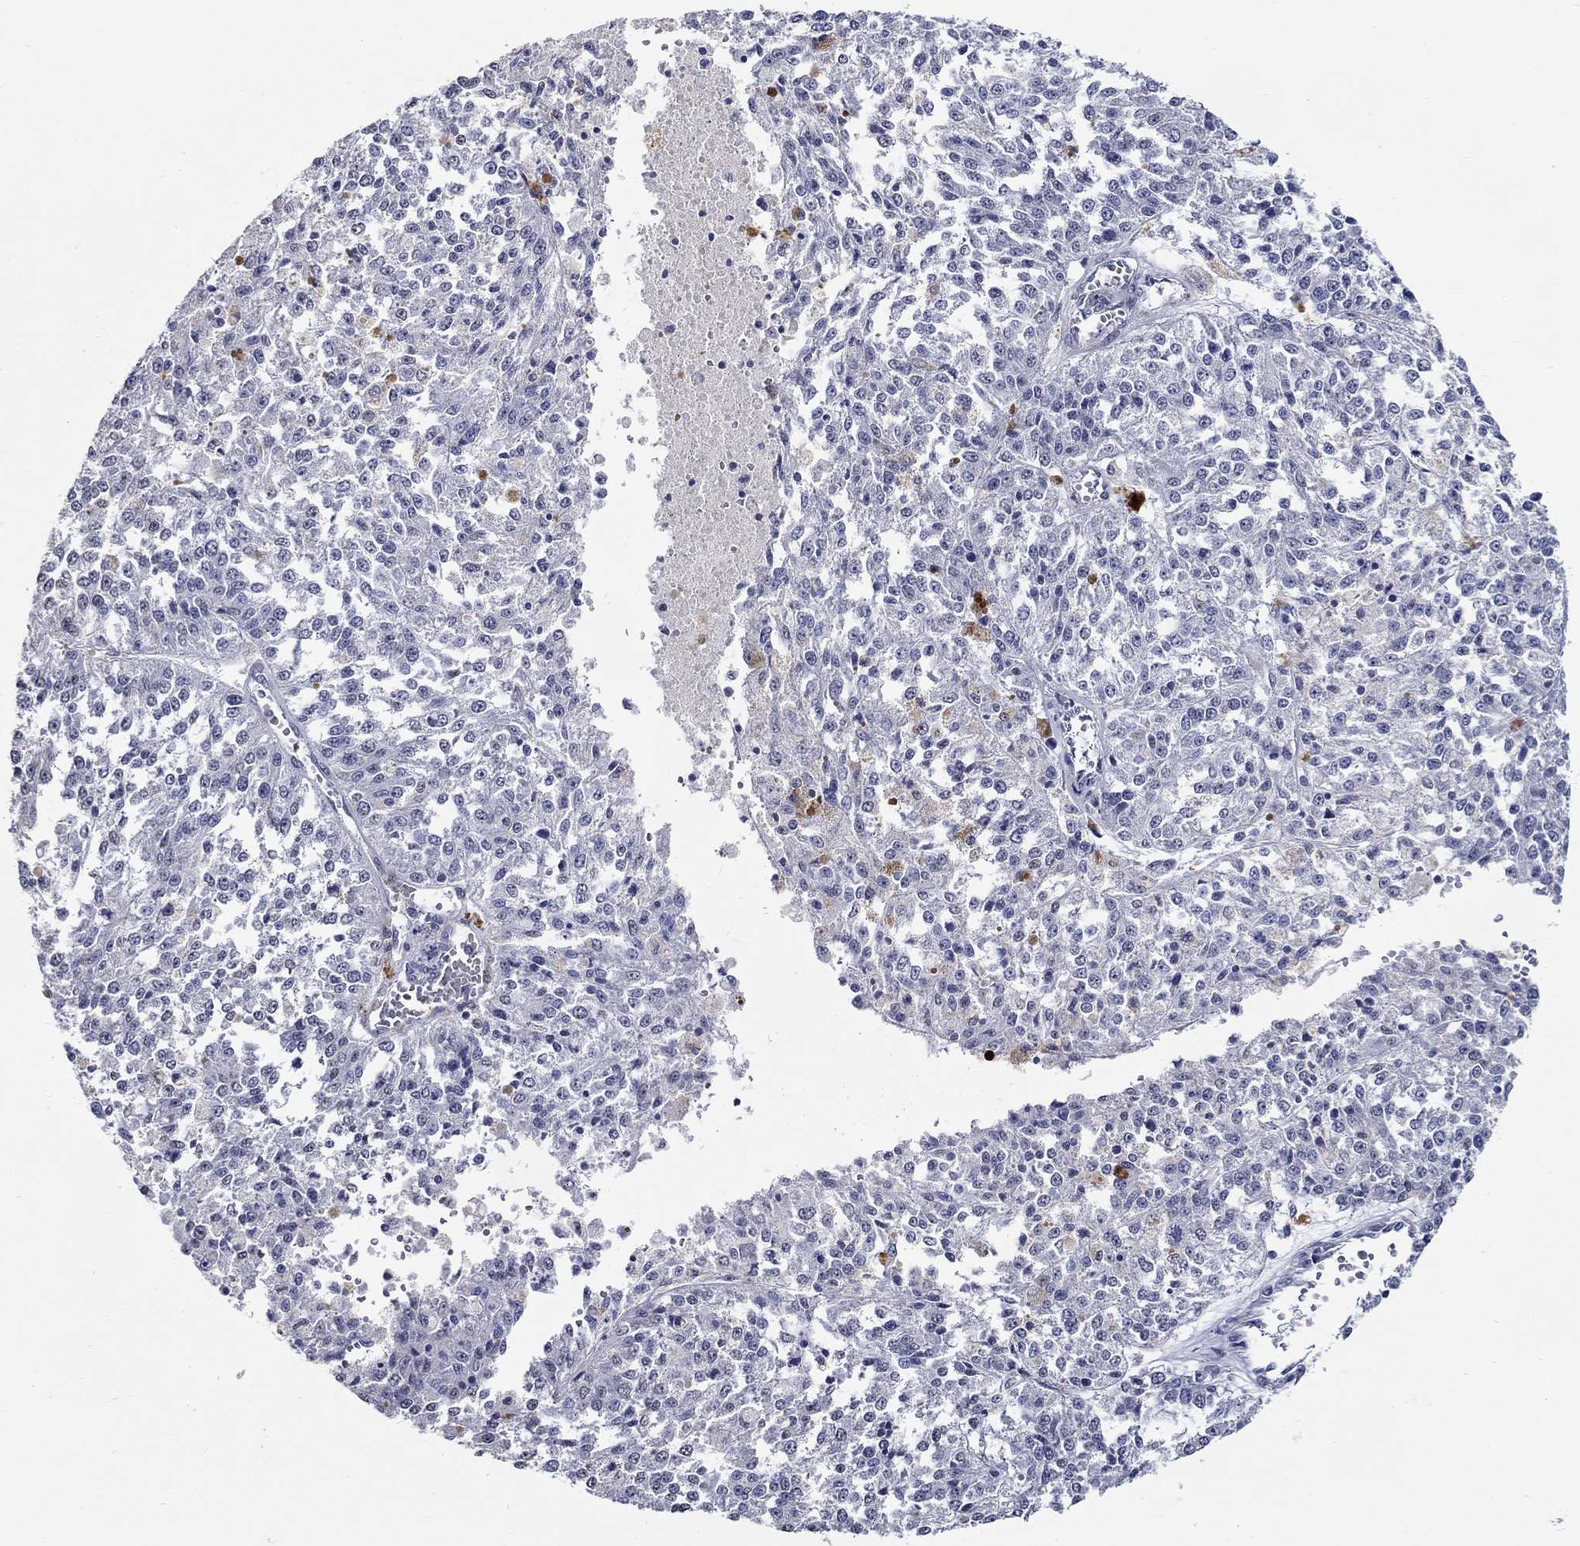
{"staining": {"intensity": "negative", "quantity": "none", "location": "none"}, "tissue": "melanoma", "cell_type": "Tumor cells", "image_type": "cancer", "snomed": [{"axis": "morphology", "description": "Malignant melanoma, Metastatic site"}, {"axis": "topography", "description": "Lymph node"}], "caption": "High power microscopy photomicrograph of an immunohistochemistry (IHC) histopathology image of malignant melanoma (metastatic site), revealing no significant expression in tumor cells. (DAB immunohistochemistry (IHC) with hematoxylin counter stain).", "gene": "PDE1B", "patient": {"sex": "female", "age": 64}}